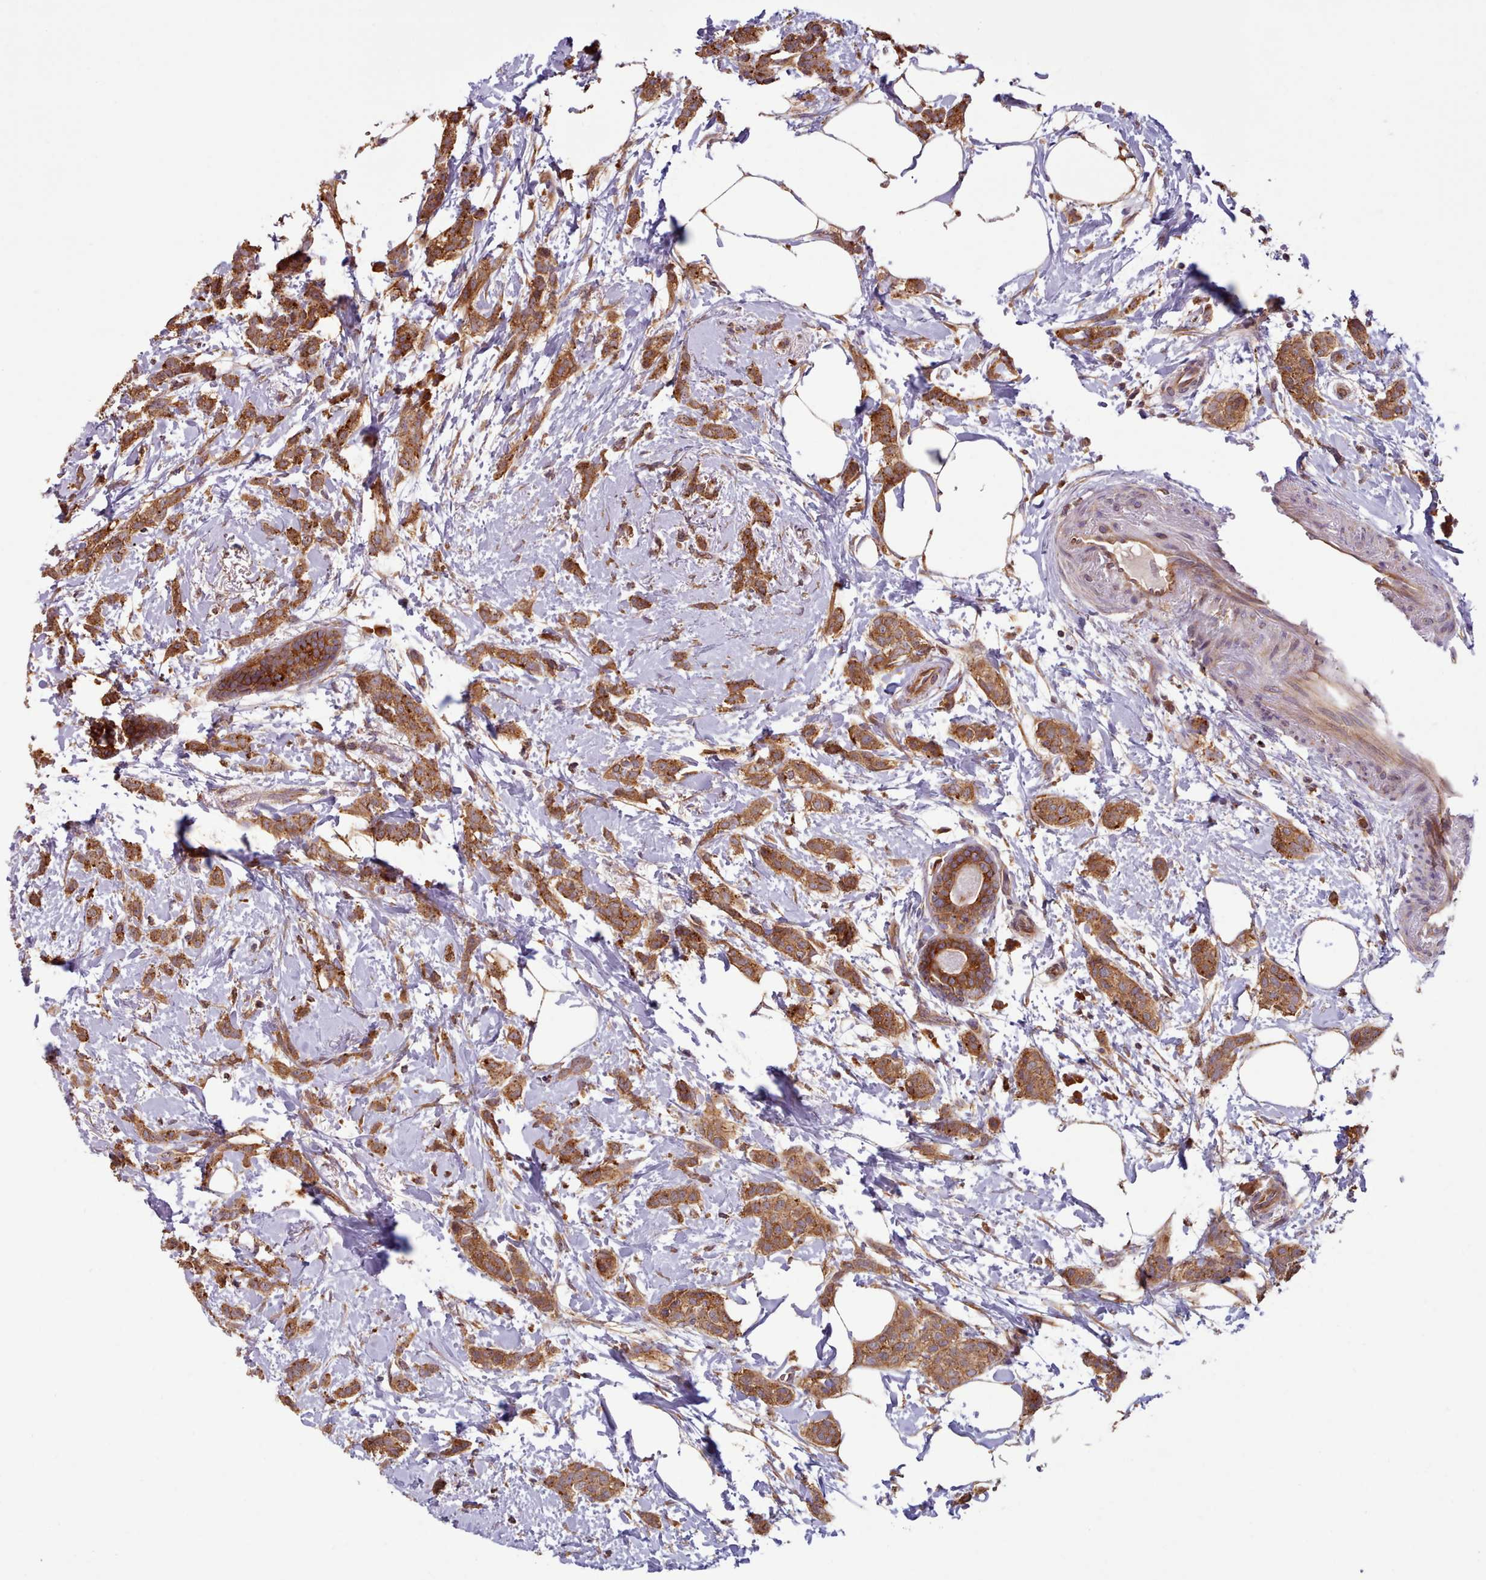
{"staining": {"intensity": "strong", "quantity": ">75%", "location": "cytoplasmic/membranous"}, "tissue": "breast cancer", "cell_type": "Tumor cells", "image_type": "cancer", "snomed": [{"axis": "morphology", "description": "Duct carcinoma"}, {"axis": "topography", "description": "Breast"}], "caption": "Immunohistochemistry photomicrograph of invasive ductal carcinoma (breast) stained for a protein (brown), which exhibits high levels of strong cytoplasmic/membranous staining in about >75% of tumor cells.", "gene": "CRYBG1", "patient": {"sex": "female", "age": 72}}